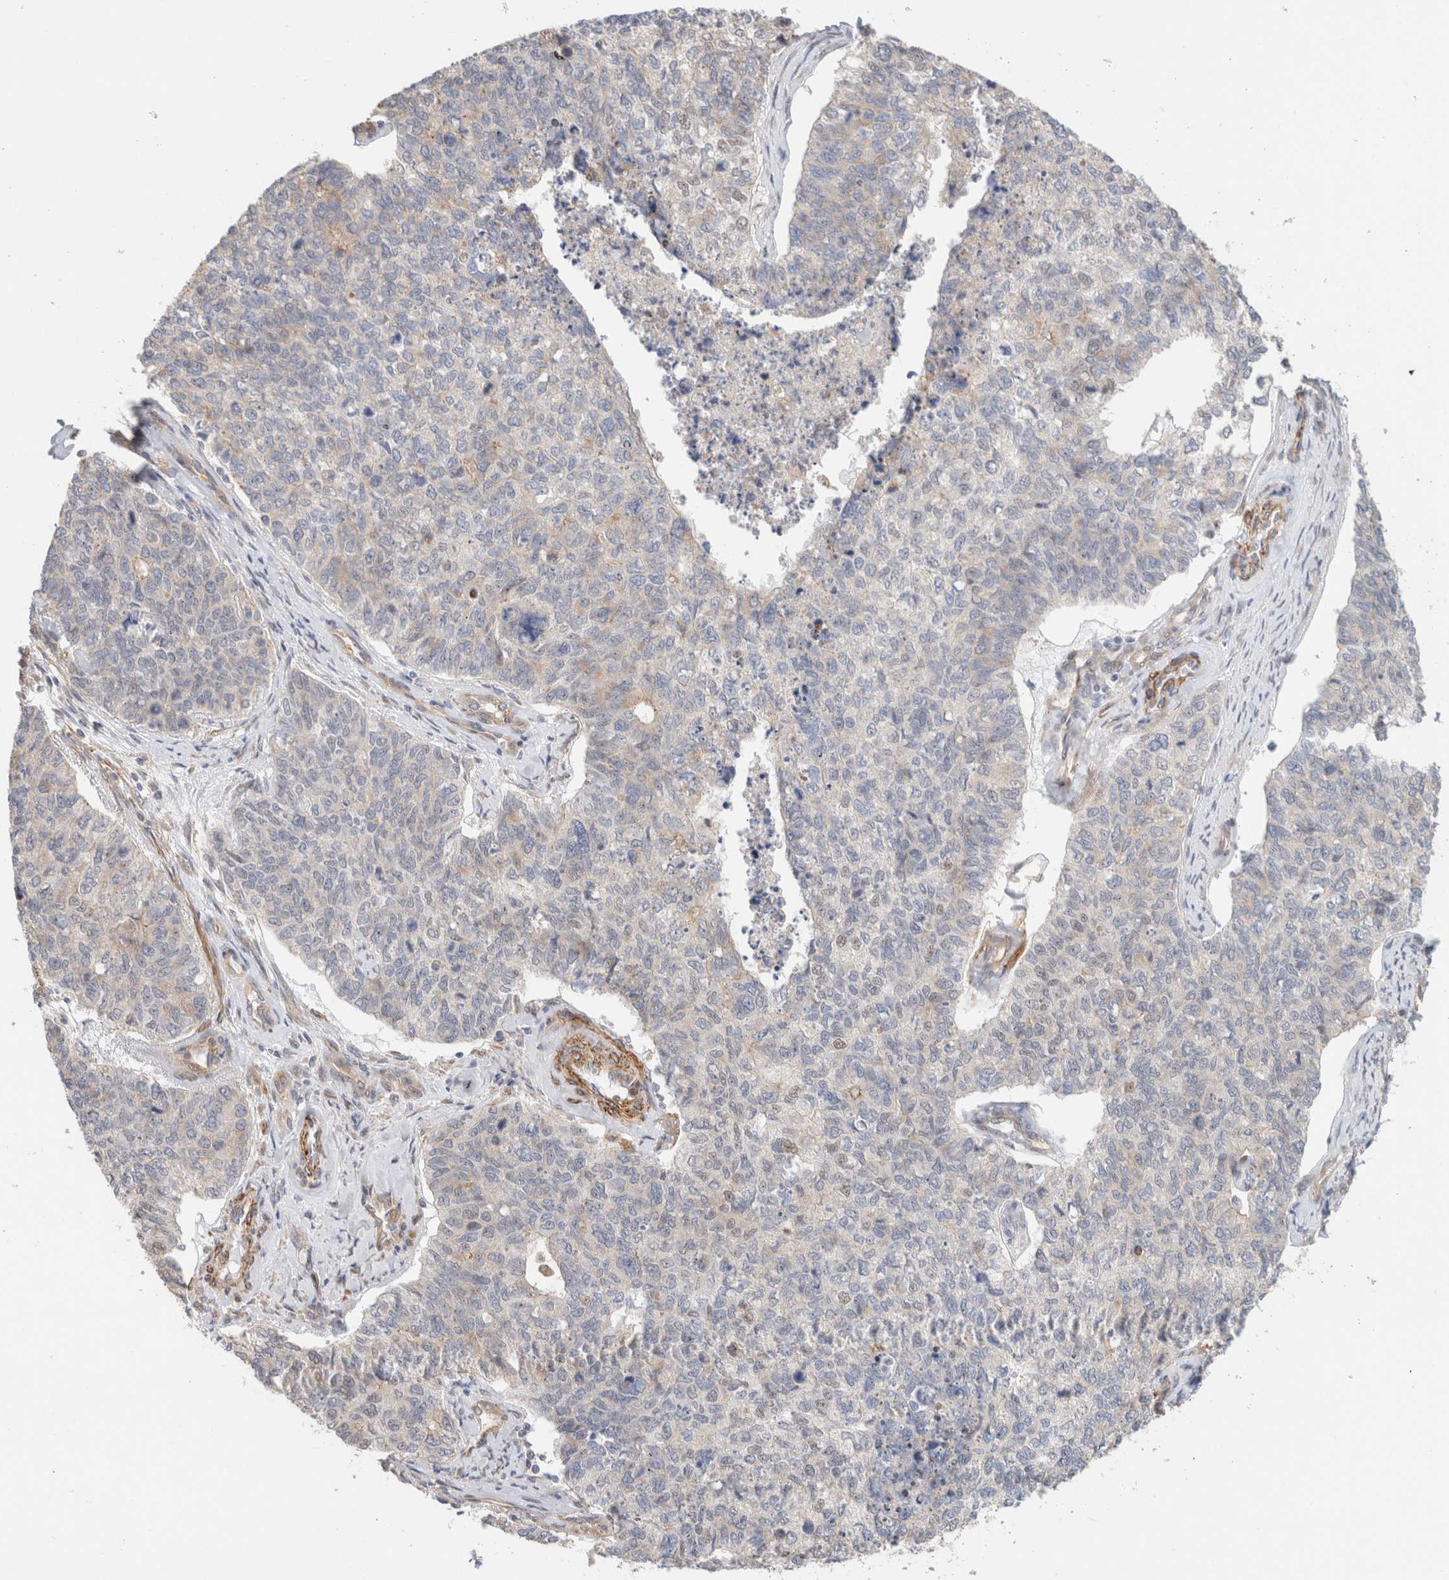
{"staining": {"intensity": "negative", "quantity": "none", "location": "none"}, "tissue": "cervical cancer", "cell_type": "Tumor cells", "image_type": "cancer", "snomed": [{"axis": "morphology", "description": "Squamous cell carcinoma, NOS"}, {"axis": "topography", "description": "Cervix"}], "caption": "This is an IHC image of human cervical cancer (squamous cell carcinoma). There is no positivity in tumor cells.", "gene": "ID3", "patient": {"sex": "female", "age": 63}}